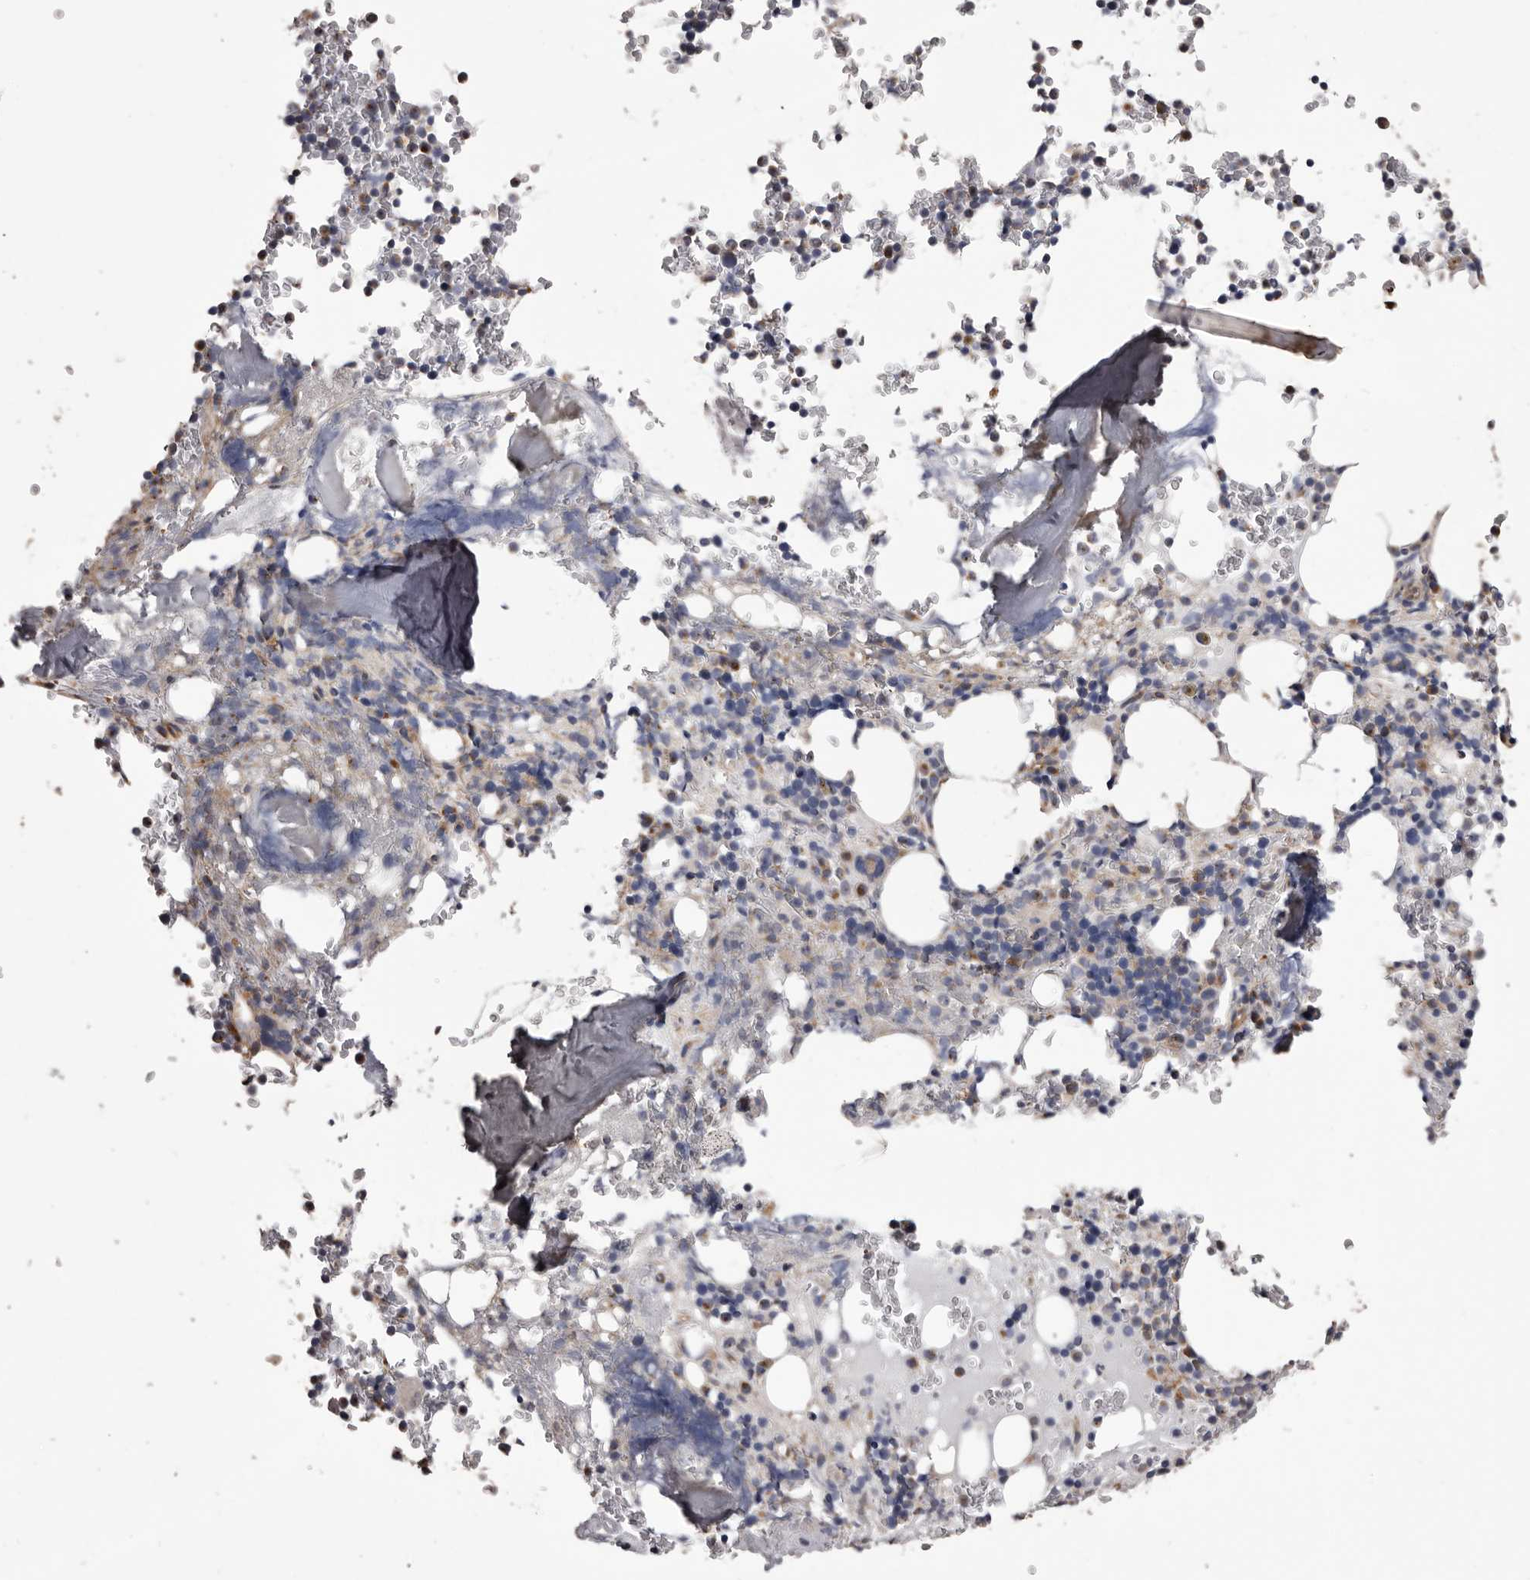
{"staining": {"intensity": "weak", "quantity": "25%-75%", "location": "cytoplasmic/membranous"}, "tissue": "bone marrow", "cell_type": "Hematopoietic cells", "image_type": "normal", "snomed": [{"axis": "morphology", "description": "Normal tissue, NOS"}, {"axis": "topography", "description": "Bone marrow"}], "caption": "Hematopoietic cells demonstrate low levels of weak cytoplasmic/membranous expression in approximately 25%-75% of cells in unremarkable human bone marrow. (IHC, brightfield microscopy, high magnification).", "gene": "CEP104", "patient": {"sex": "male", "age": 58}}